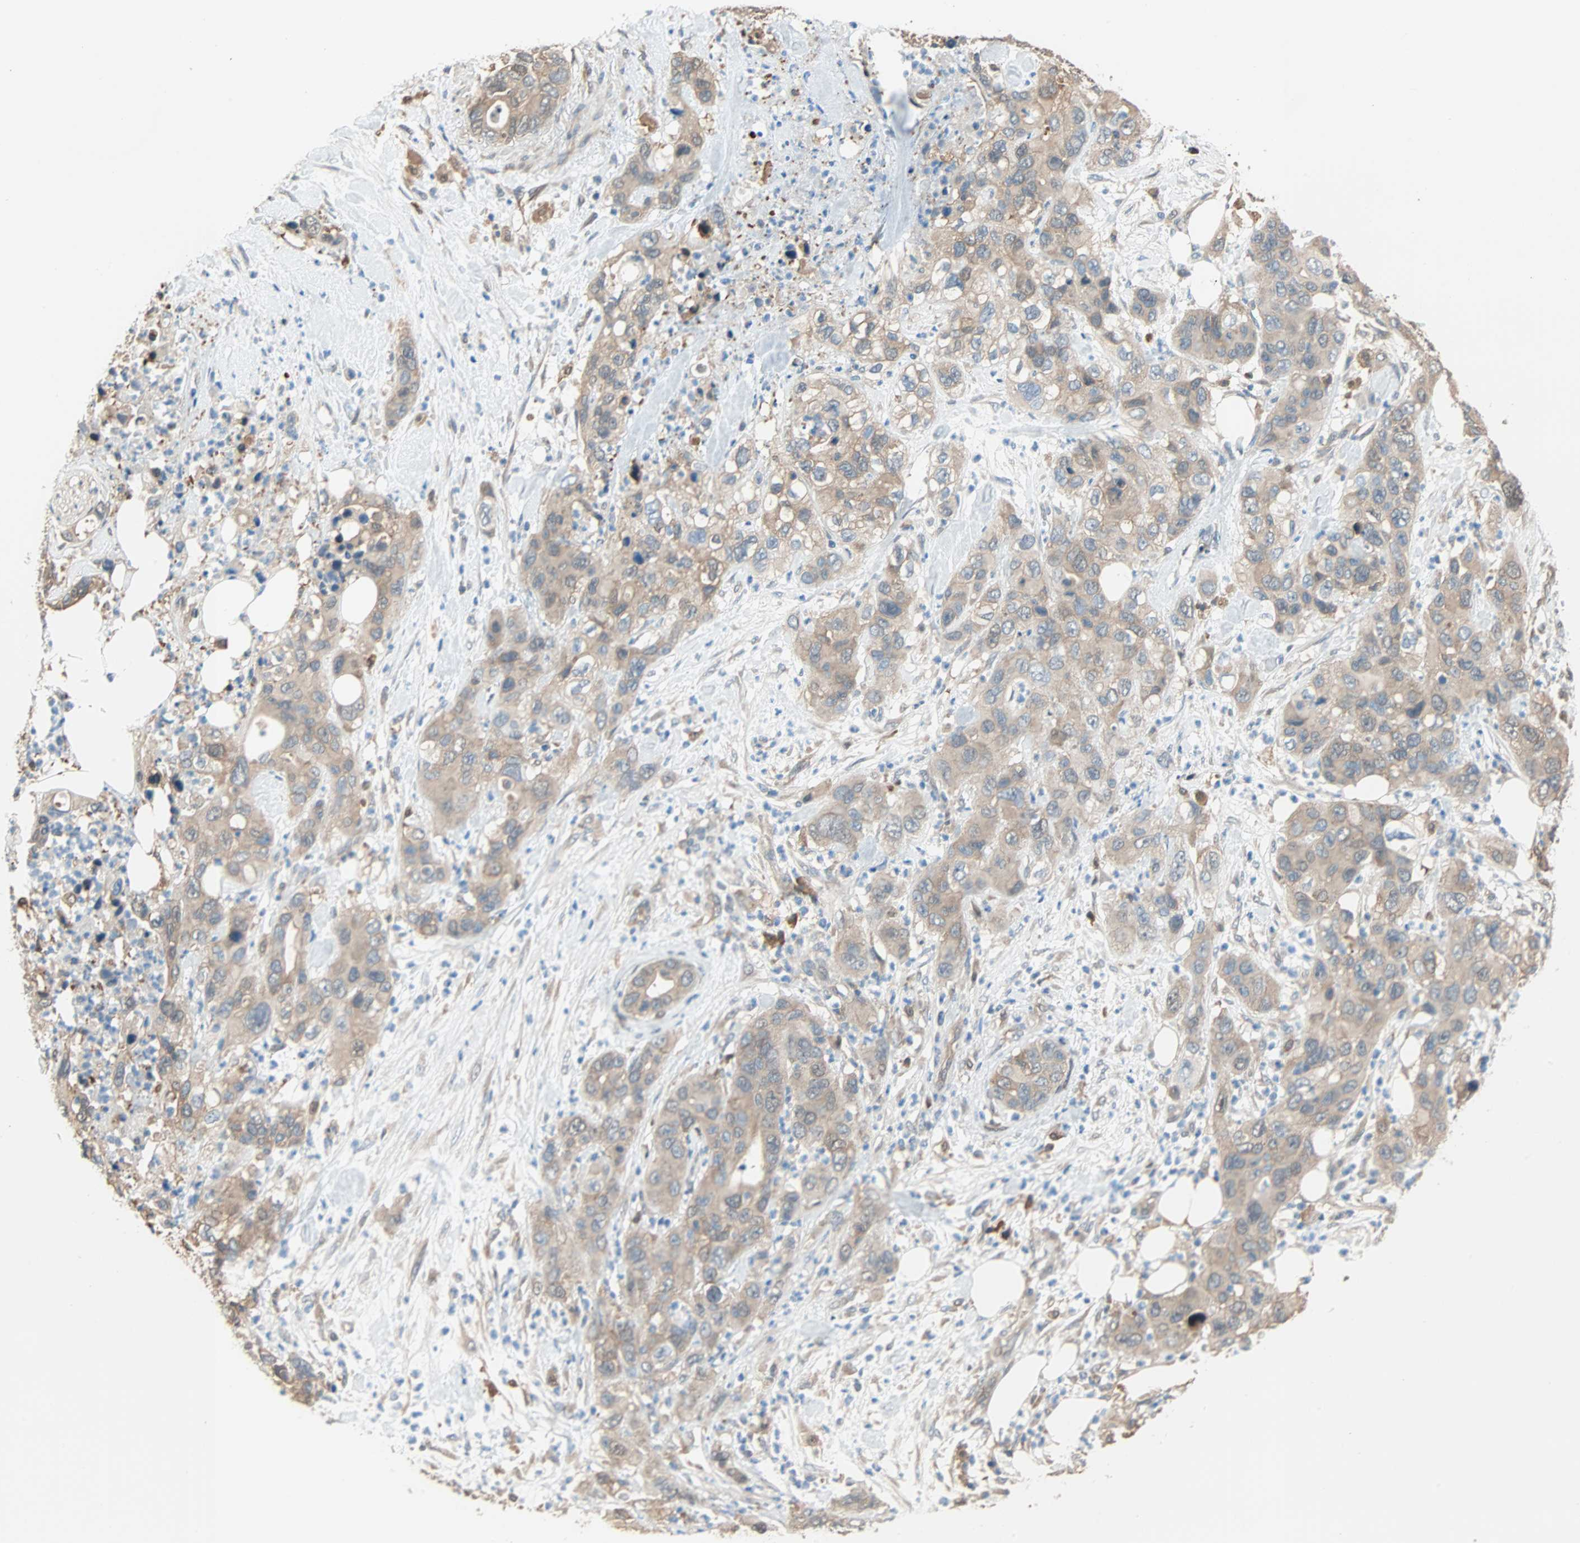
{"staining": {"intensity": "moderate", "quantity": ">75%", "location": "cytoplasmic/membranous"}, "tissue": "pancreatic cancer", "cell_type": "Tumor cells", "image_type": "cancer", "snomed": [{"axis": "morphology", "description": "Adenocarcinoma, NOS"}, {"axis": "topography", "description": "Pancreas"}], "caption": "Human pancreatic adenocarcinoma stained with a brown dye reveals moderate cytoplasmic/membranous positive expression in approximately >75% of tumor cells.", "gene": "PRDX1", "patient": {"sex": "female", "age": 71}}